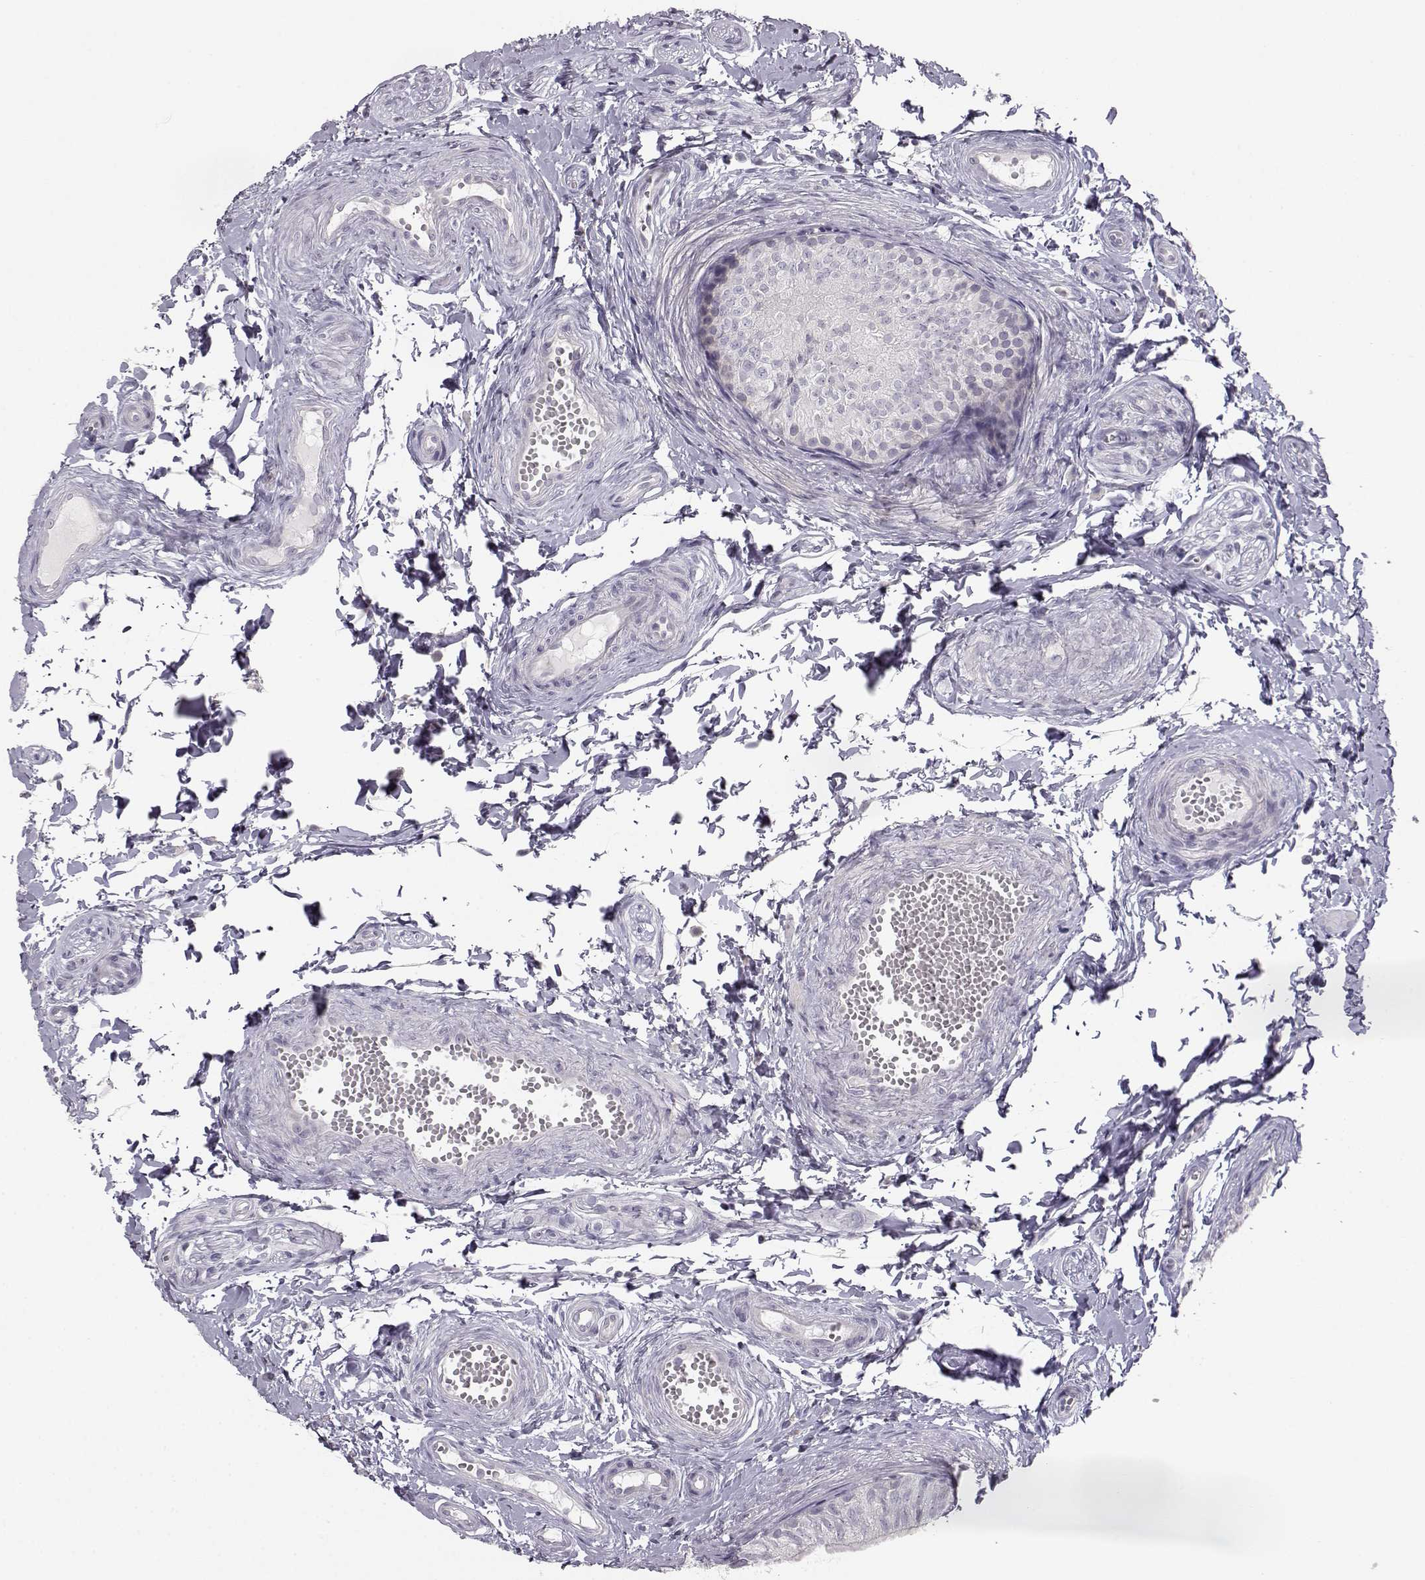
{"staining": {"intensity": "negative", "quantity": "none", "location": "none"}, "tissue": "epididymis", "cell_type": "Glandular cells", "image_type": "normal", "snomed": [{"axis": "morphology", "description": "Normal tissue, NOS"}, {"axis": "topography", "description": "Epididymis"}], "caption": "Immunohistochemical staining of benign epididymis reveals no significant positivity in glandular cells.", "gene": "MYCBPAP", "patient": {"sex": "male", "age": 22}}